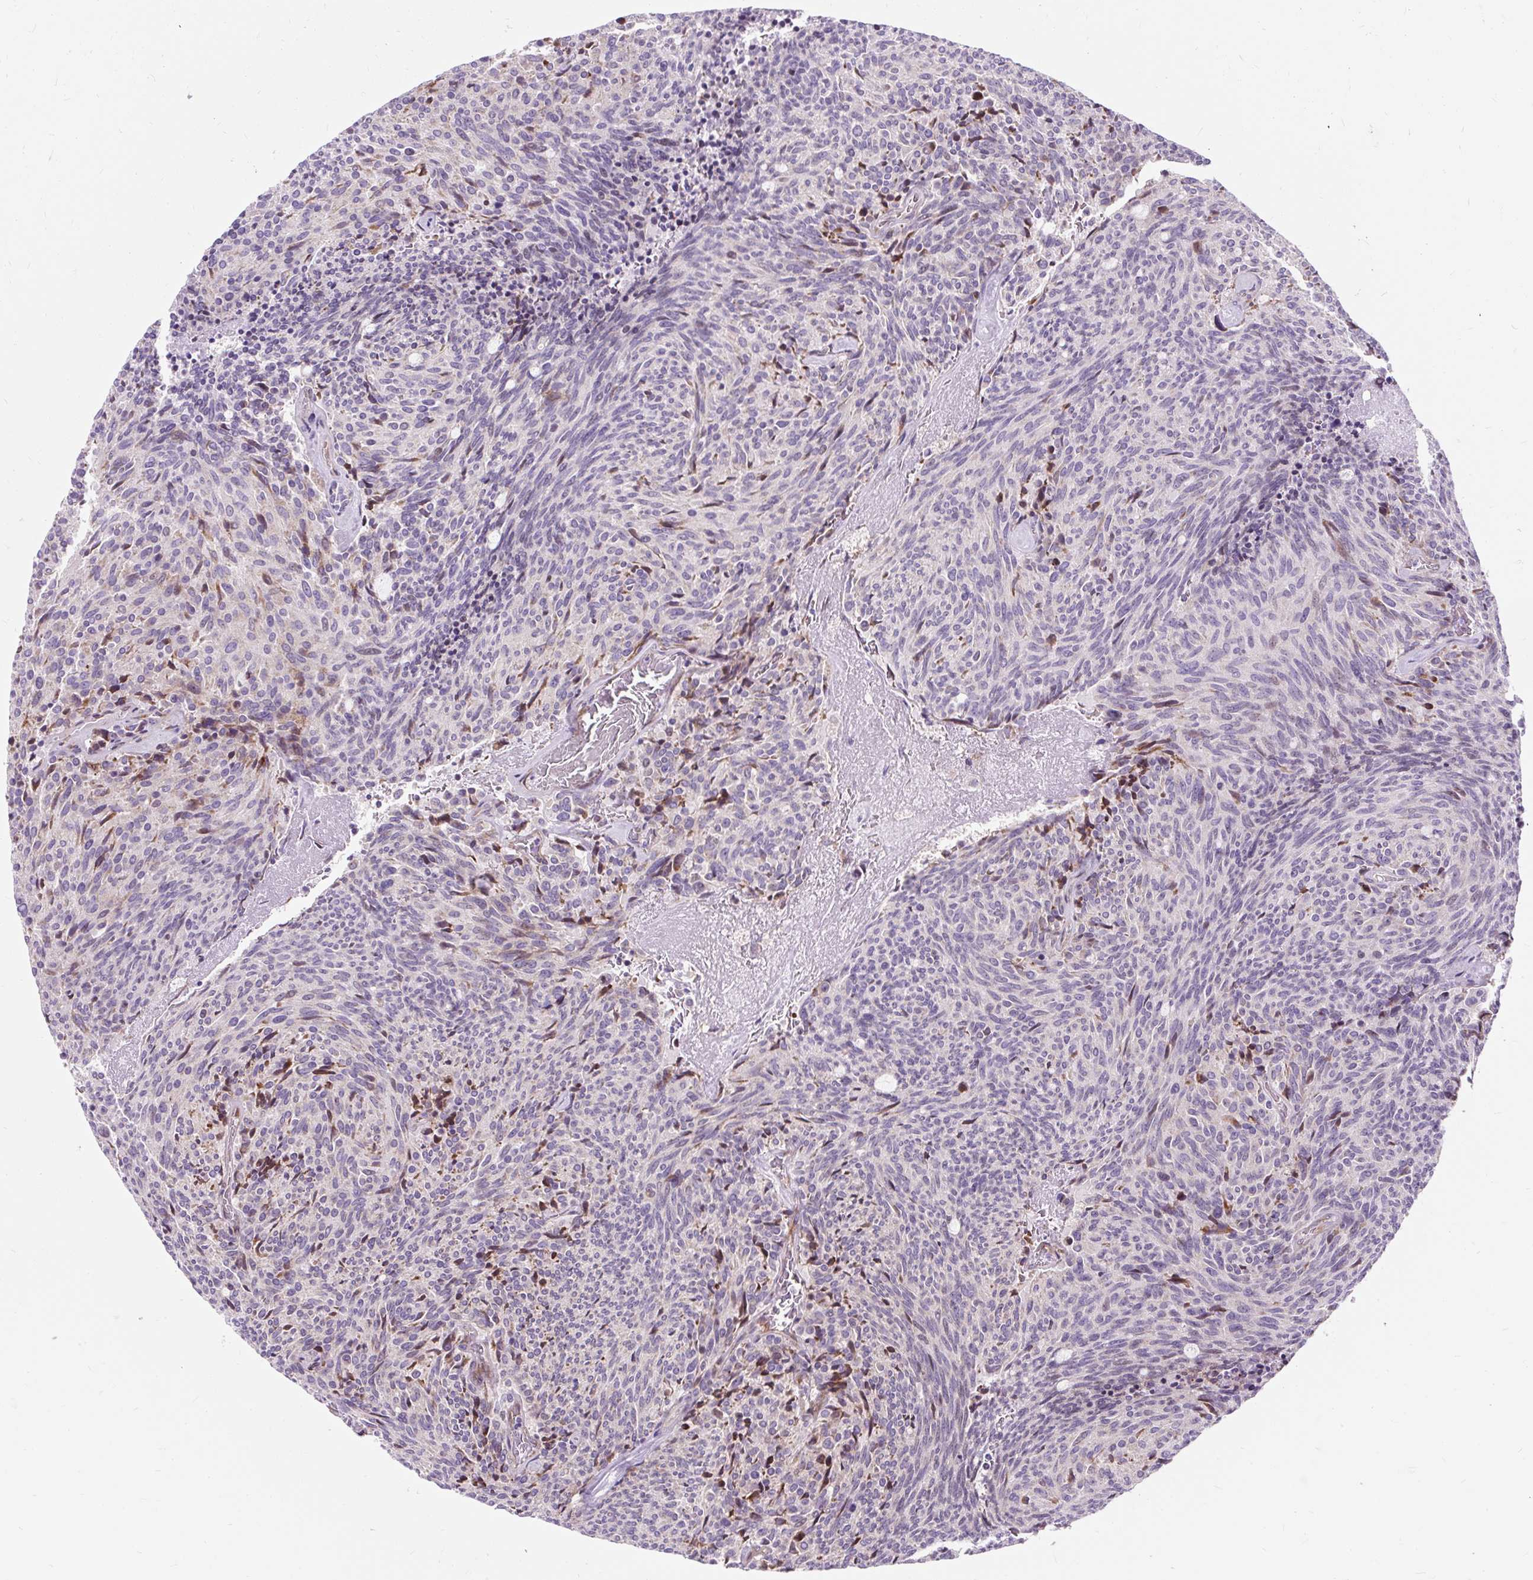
{"staining": {"intensity": "negative", "quantity": "none", "location": "none"}, "tissue": "carcinoid", "cell_type": "Tumor cells", "image_type": "cancer", "snomed": [{"axis": "morphology", "description": "Carcinoid, malignant, NOS"}, {"axis": "topography", "description": "Pancreas"}], "caption": "High power microscopy histopathology image of an IHC histopathology image of carcinoid, revealing no significant expression in tumor cells. Brightfield microscopy of immunohistochemistry stained with DAB (brown) and hematoxylin (blue), captured at high magnification.", "gene": "CISD3", "patient": {"sex": "female", "age": 54}}